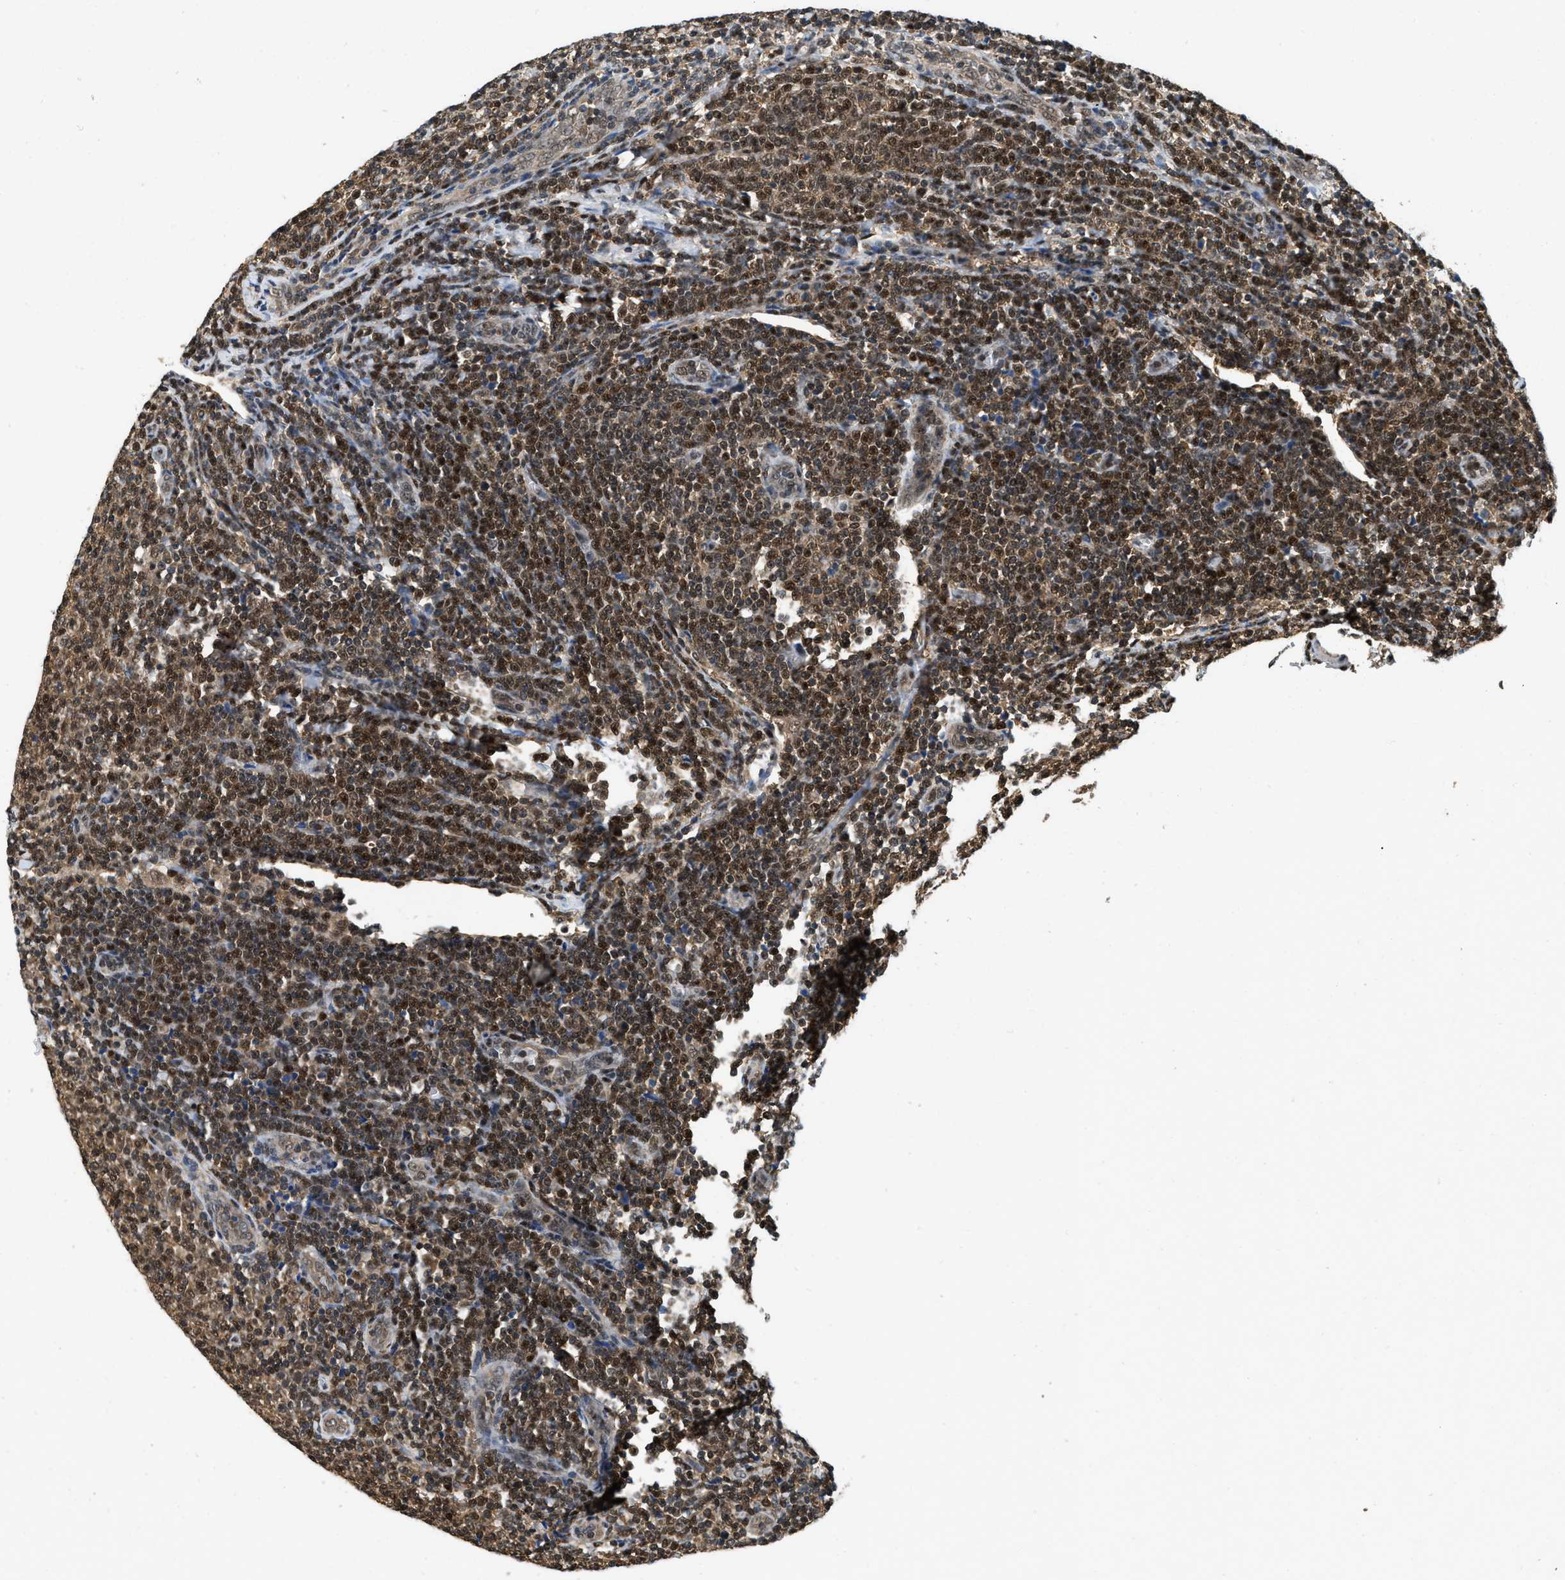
{"staining": {"intensity": "moderate", "quantity": ">75%", "location": "cytoplasmic/membranous,nuclear"}, "tissue": "lymphoma", "cell_type": "Tumor cells", "image_type": "cancer", "snomed": [{"axis": "morphology", "description": "Malignant lymphoma, non-Hodgkin's type, Low grade"}, {"axis": "topography", "description": "Lymph node"}], "caption": "Malignant lymphoma, non-Hodgkin's type (low-grade) stained with a brown dye reveals moderate cytoplasmic/membranous and nuclear positive staining in about >75% of tumor cells.", "gene": "ATF7IP", "patient": {"sex": "male", "age": 66}}